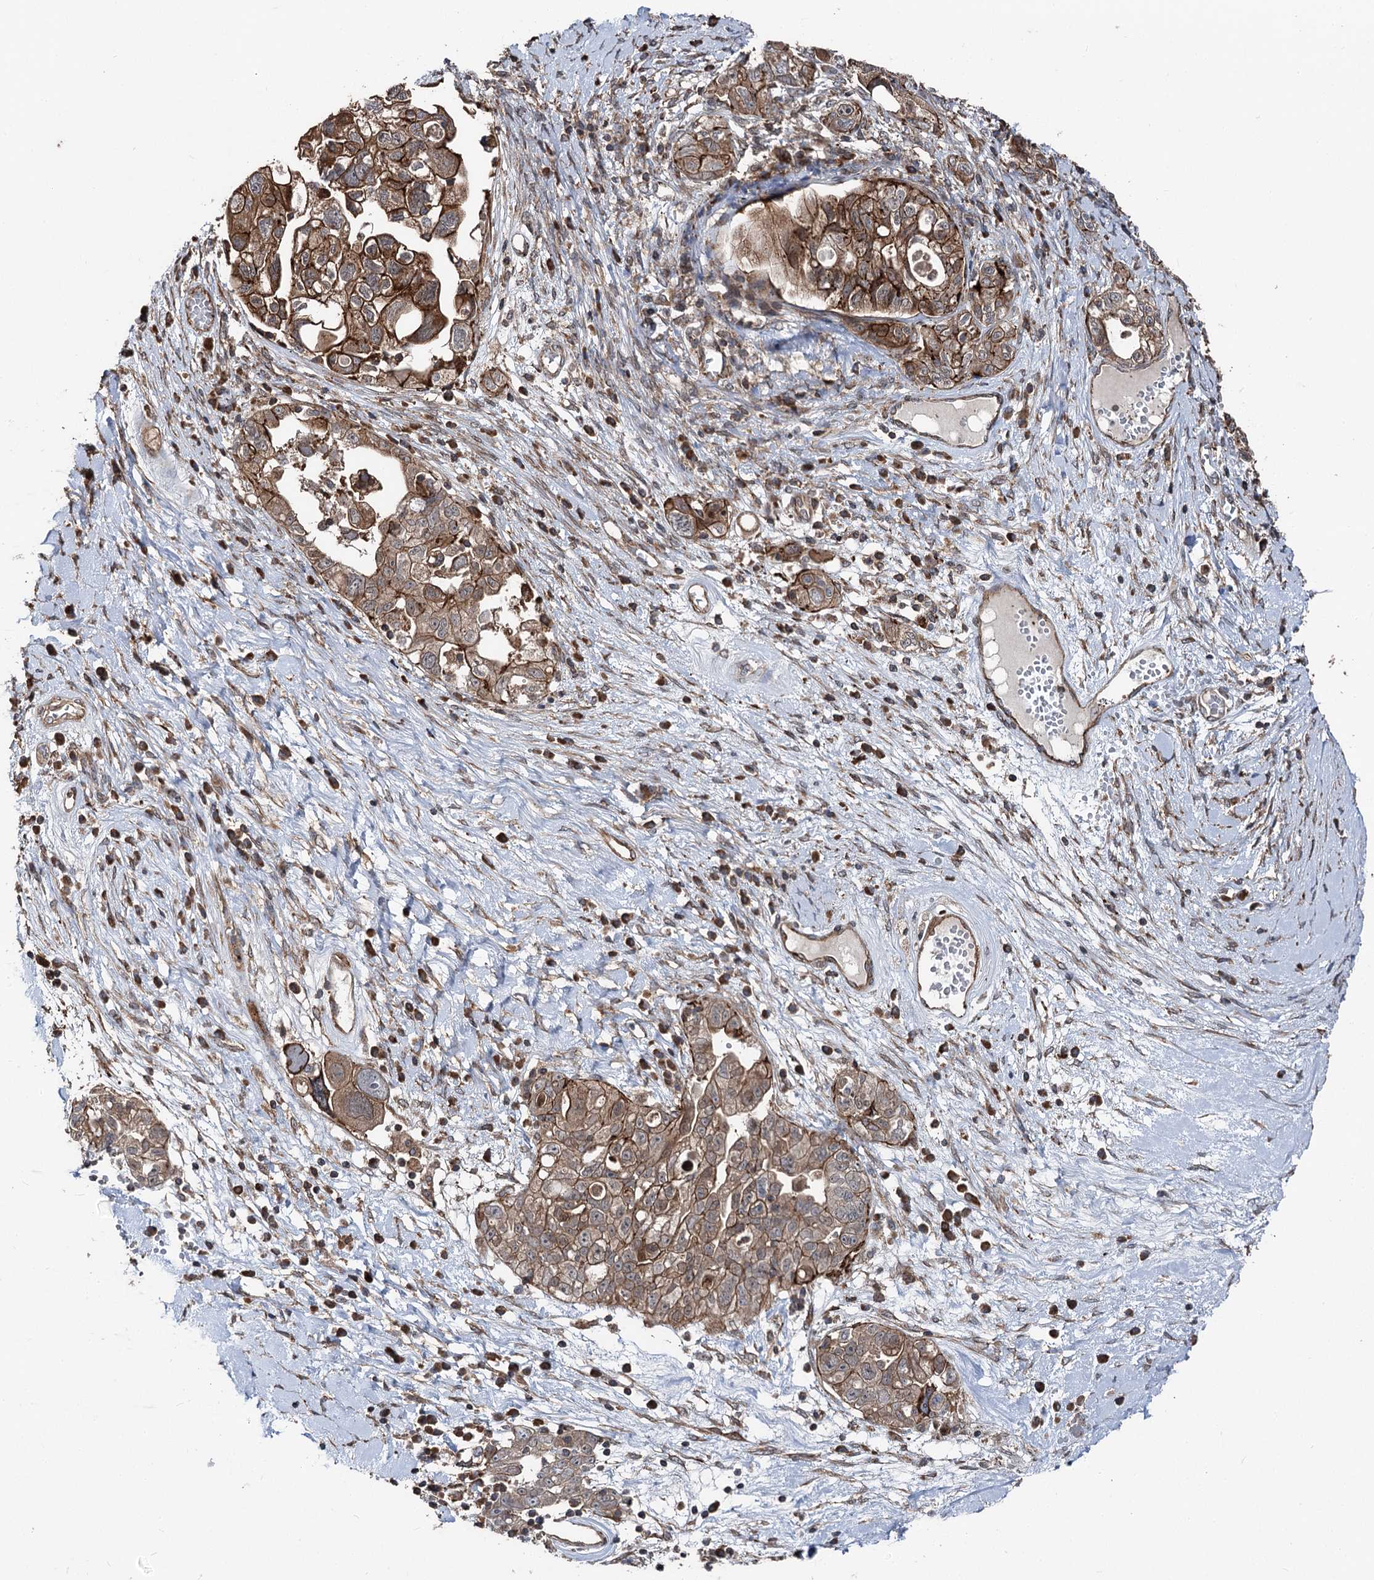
{"staining": {"intensity": "moderate", "quantity": ">75%", "location": "cytoplasmic/membranous"}, "tissue": "ovarian cancer", "cell_type": "Tumor cells", "image_type": "cancer", "snomed": [{"axis": "morphology", "description": "Carcinoma, NOS"}, {"axis": "morphology", "description": "Cystadenocarcinoma, serous, NOS"}, {"axis": "topography", "description": "Ovary"}], "caption": "Brown immunohistochemical staining in human ovarian cancer demonstrates moderate cytoplasmic/membranous staining in about >75% of tumor cells.", "gene": "ITFG2", "patient": {"sex": "female", "age": 69}}